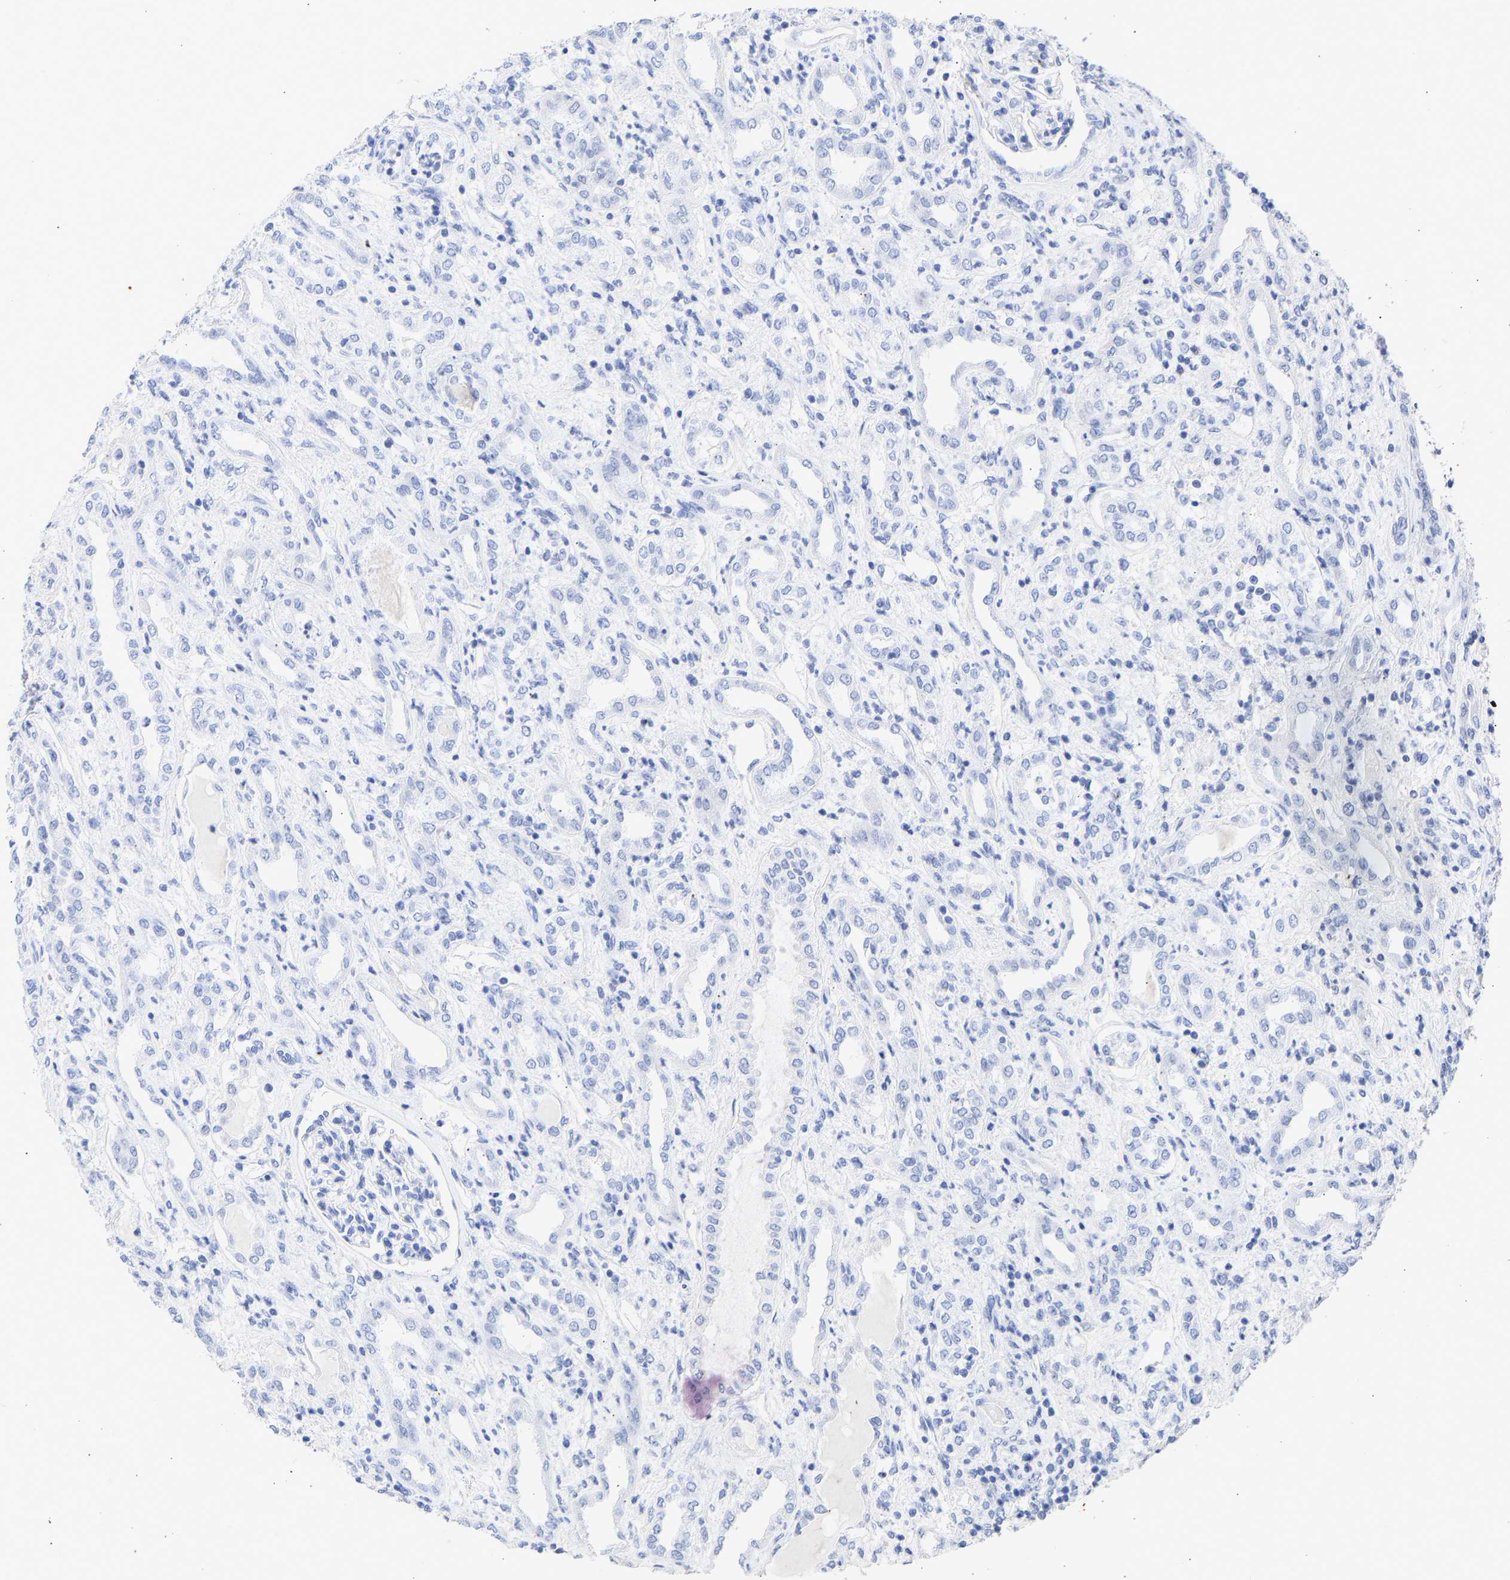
{"staining": {"intensity": "negative", "quantity": "none", "location": "none"}, "tissue": "renal cancer", "cell_type": "Tumor cells", "image_type": "cancer", "snomed": [{"axis": "morphology", "description": "Adenocarcinoma, NOS"}, {"axis": "topography", "description": "Kidney"}], "caption": "Immunohistochemical staining of adenocarcinoma (renal) displays no significant positivity in tumor cells.", "gene": "KRT1", "patient": {"sex": "female", "age": 54}}